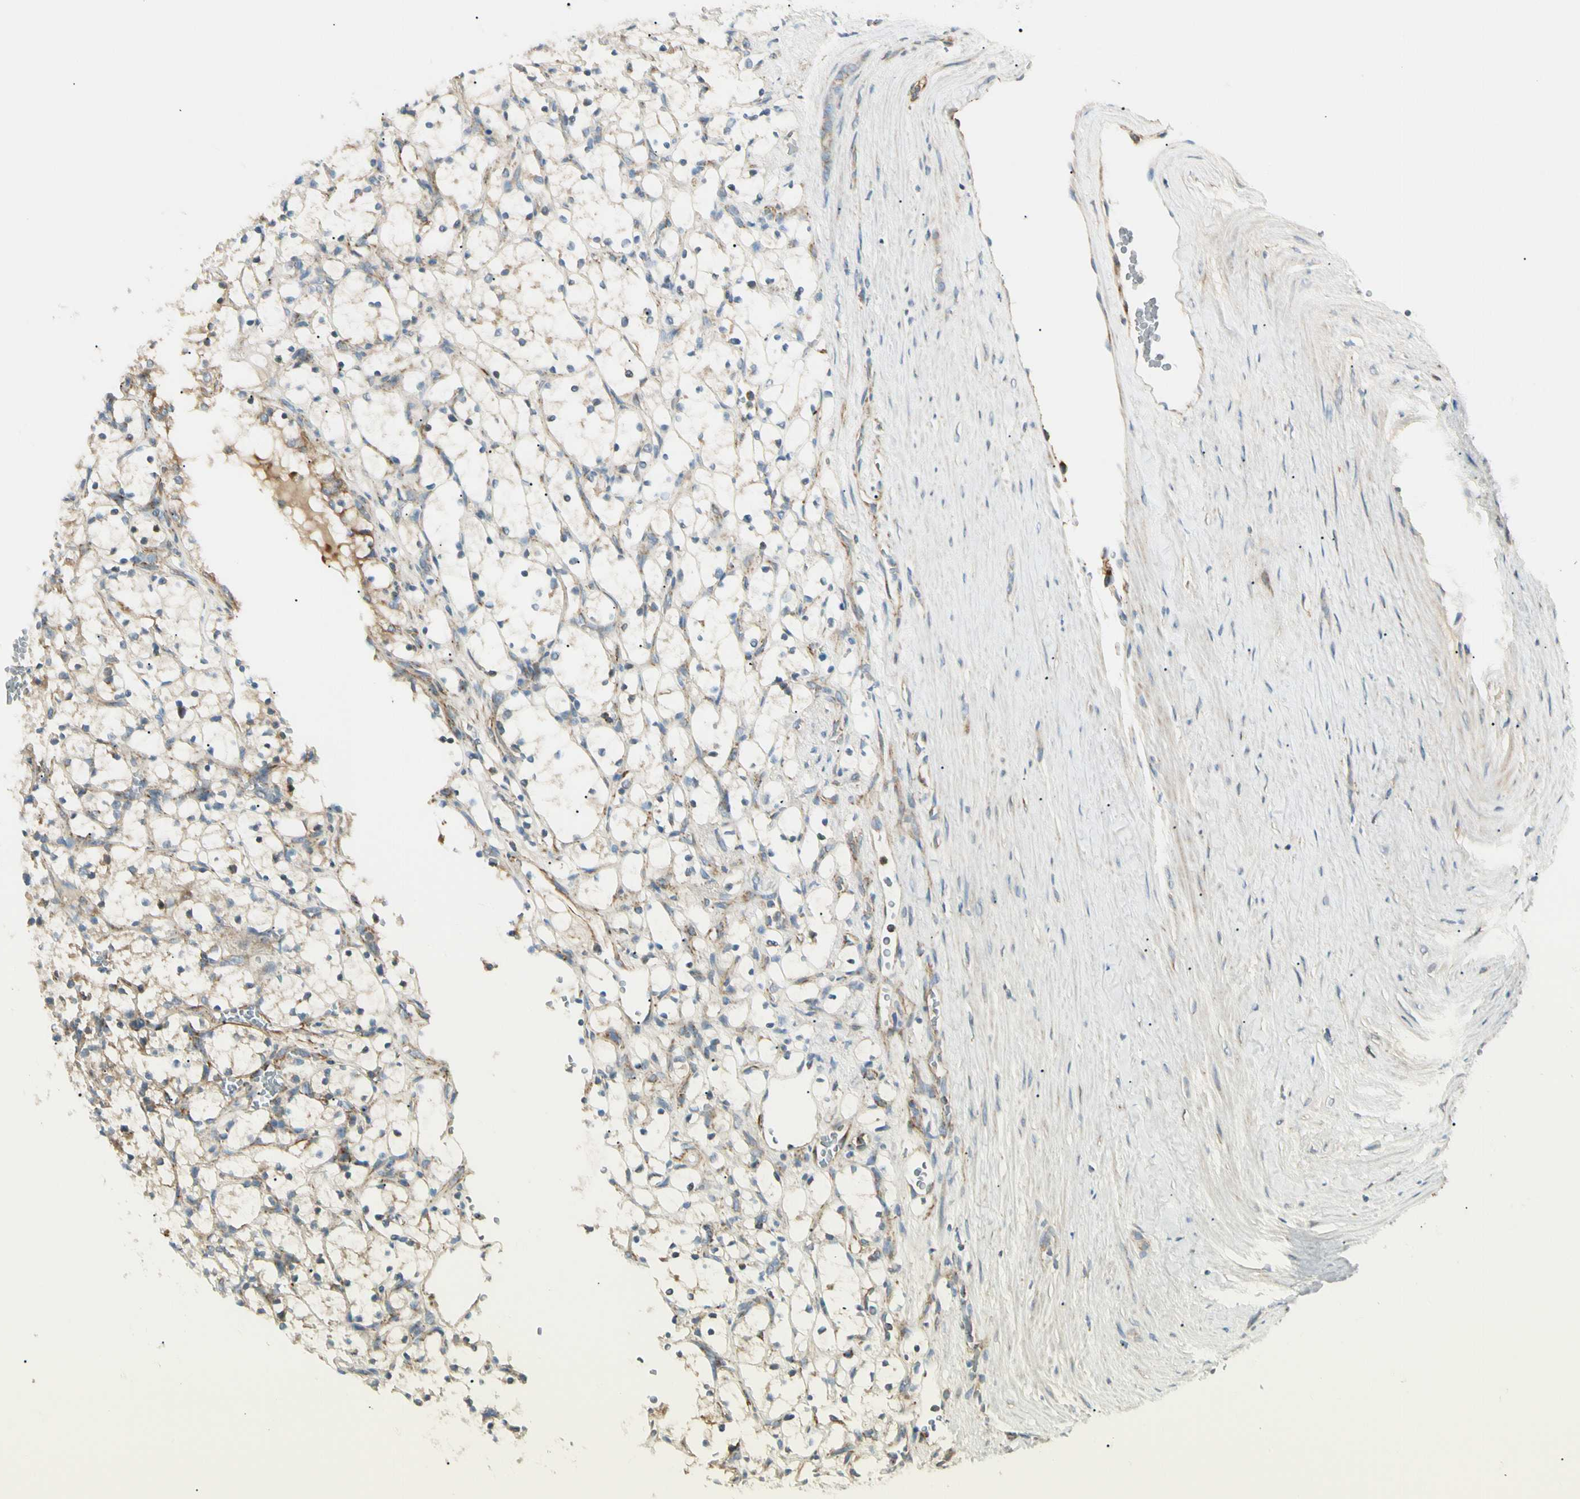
{"staining": {"intensity": "weak", "quantity": "25%-75%", "location": "cytoplasmic/membranous"}, "tissue": "renal cancer", "cell_type": "Tumor cells", "image_type": "cancer", "snomed": [{"axis": "morphology", "description": "Adenocarcinoma, NOS"}, {"axis": "topography", "description": "Kidney"}], "caption": "The photomicrograph exhibits immunohistochemical staining of adenocarcinoma (renal). There is weak cytoplasmic/membranous staining is present in approximately 25%-75% of tumor cells.", "gene": "TBC1D10A", "patient": {"sex": "female", "age": 69}}